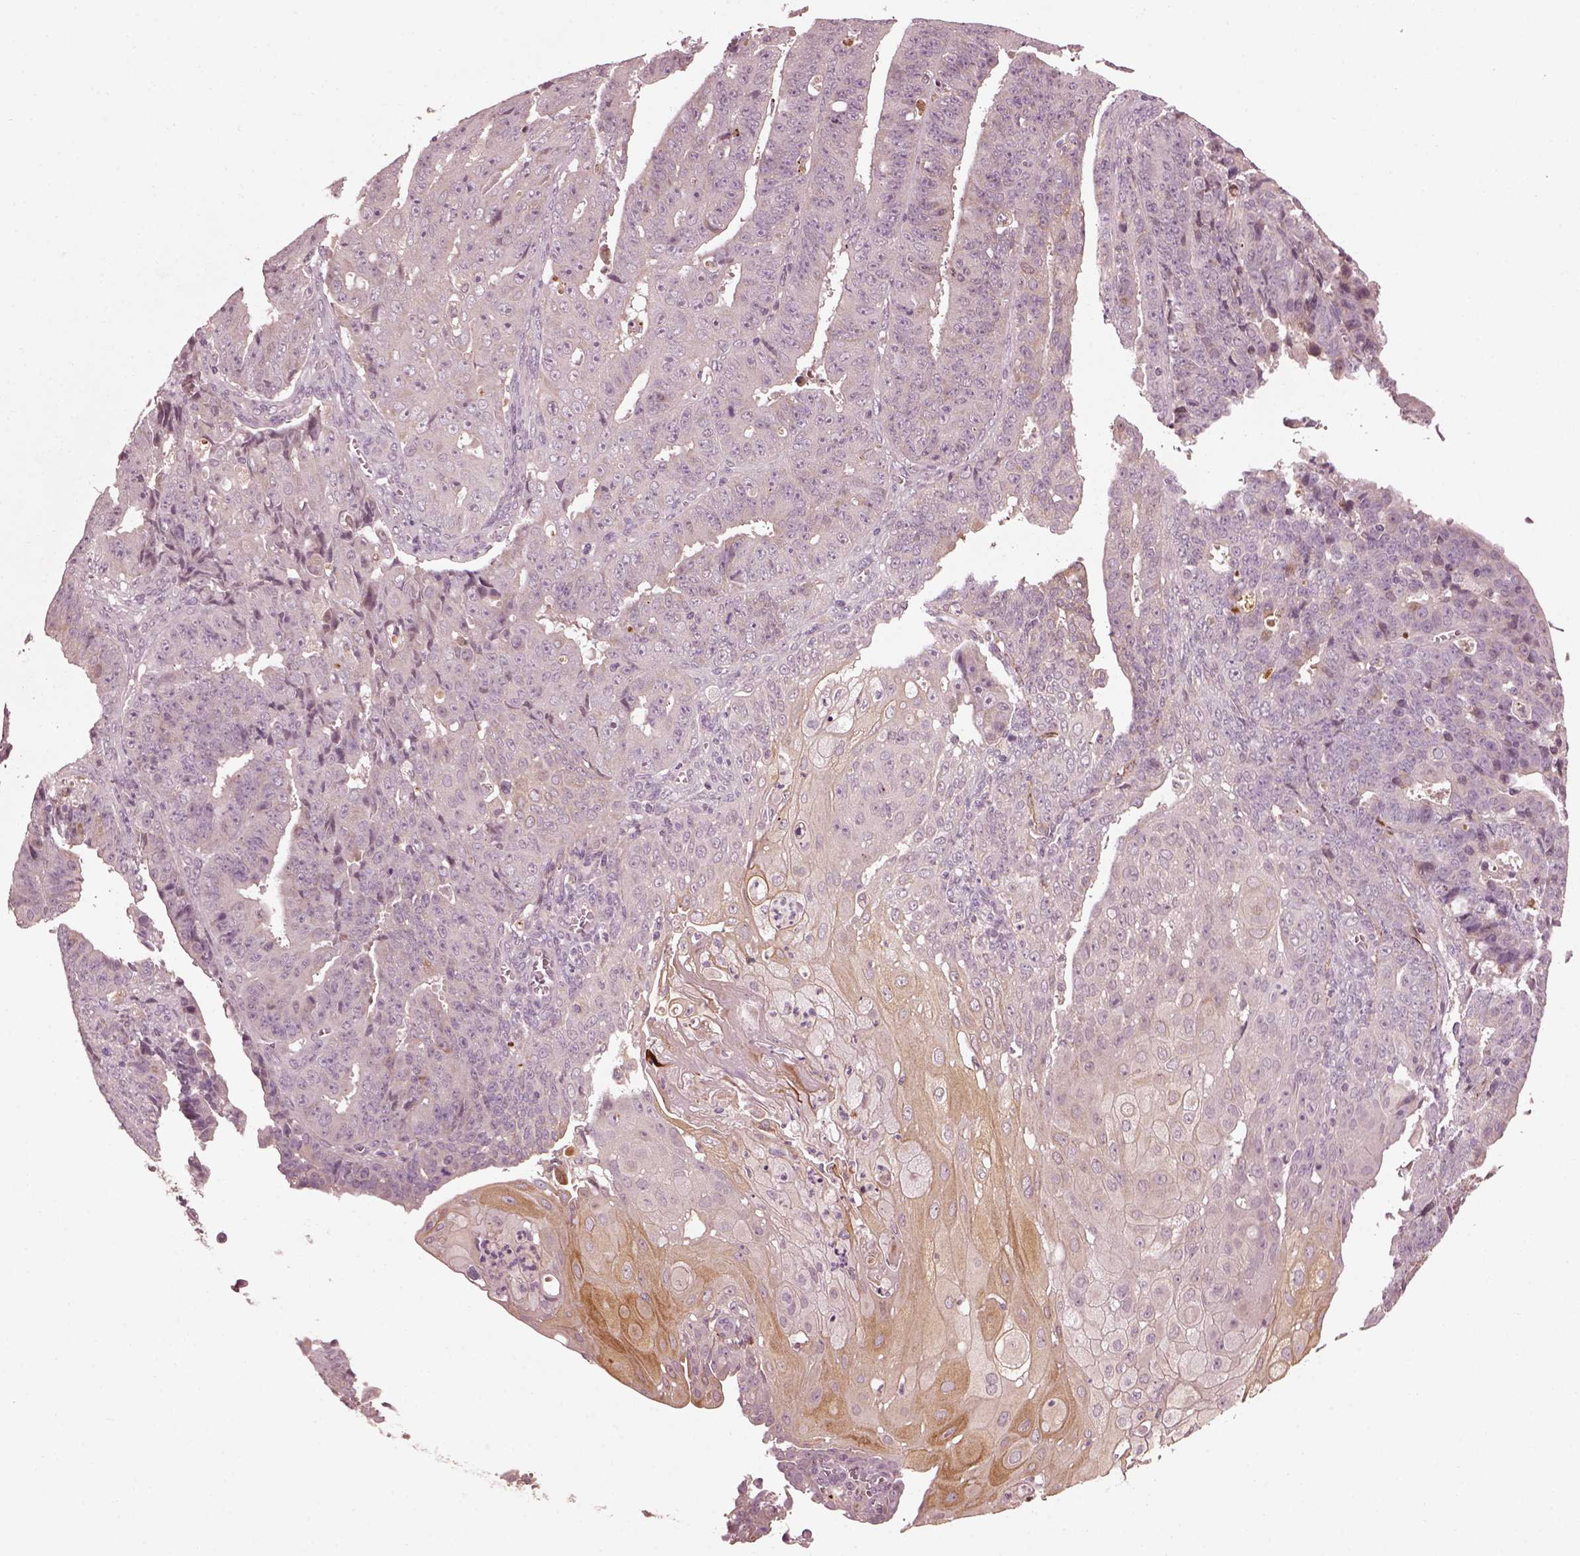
{"staining": {"intensity": "negative", "quantity": "none", "location": "none"}, "tissue": "ovarian cancer", "cell_type": "Tumor cells", "image_type": "cancer", "snomed": [{"axis": "morphology", "description": "Carcinoma, endometroid"}, {"axis": "topography", "description": "Ovary"}], "caption": "This is a micrograph of immunohistochemistry staining of ovarian endometroid carcinoma, which shows no positivity in tumor cells. Brightfield microscopy of immunohistochemistry (IHC) stained with DAB (3,3'-diaminobenzidine) (brown) and hematoxylin (blue), captured at high magnification.", "gene": "EFEMP1", "patient": {"sex": "female", "age": 42}}